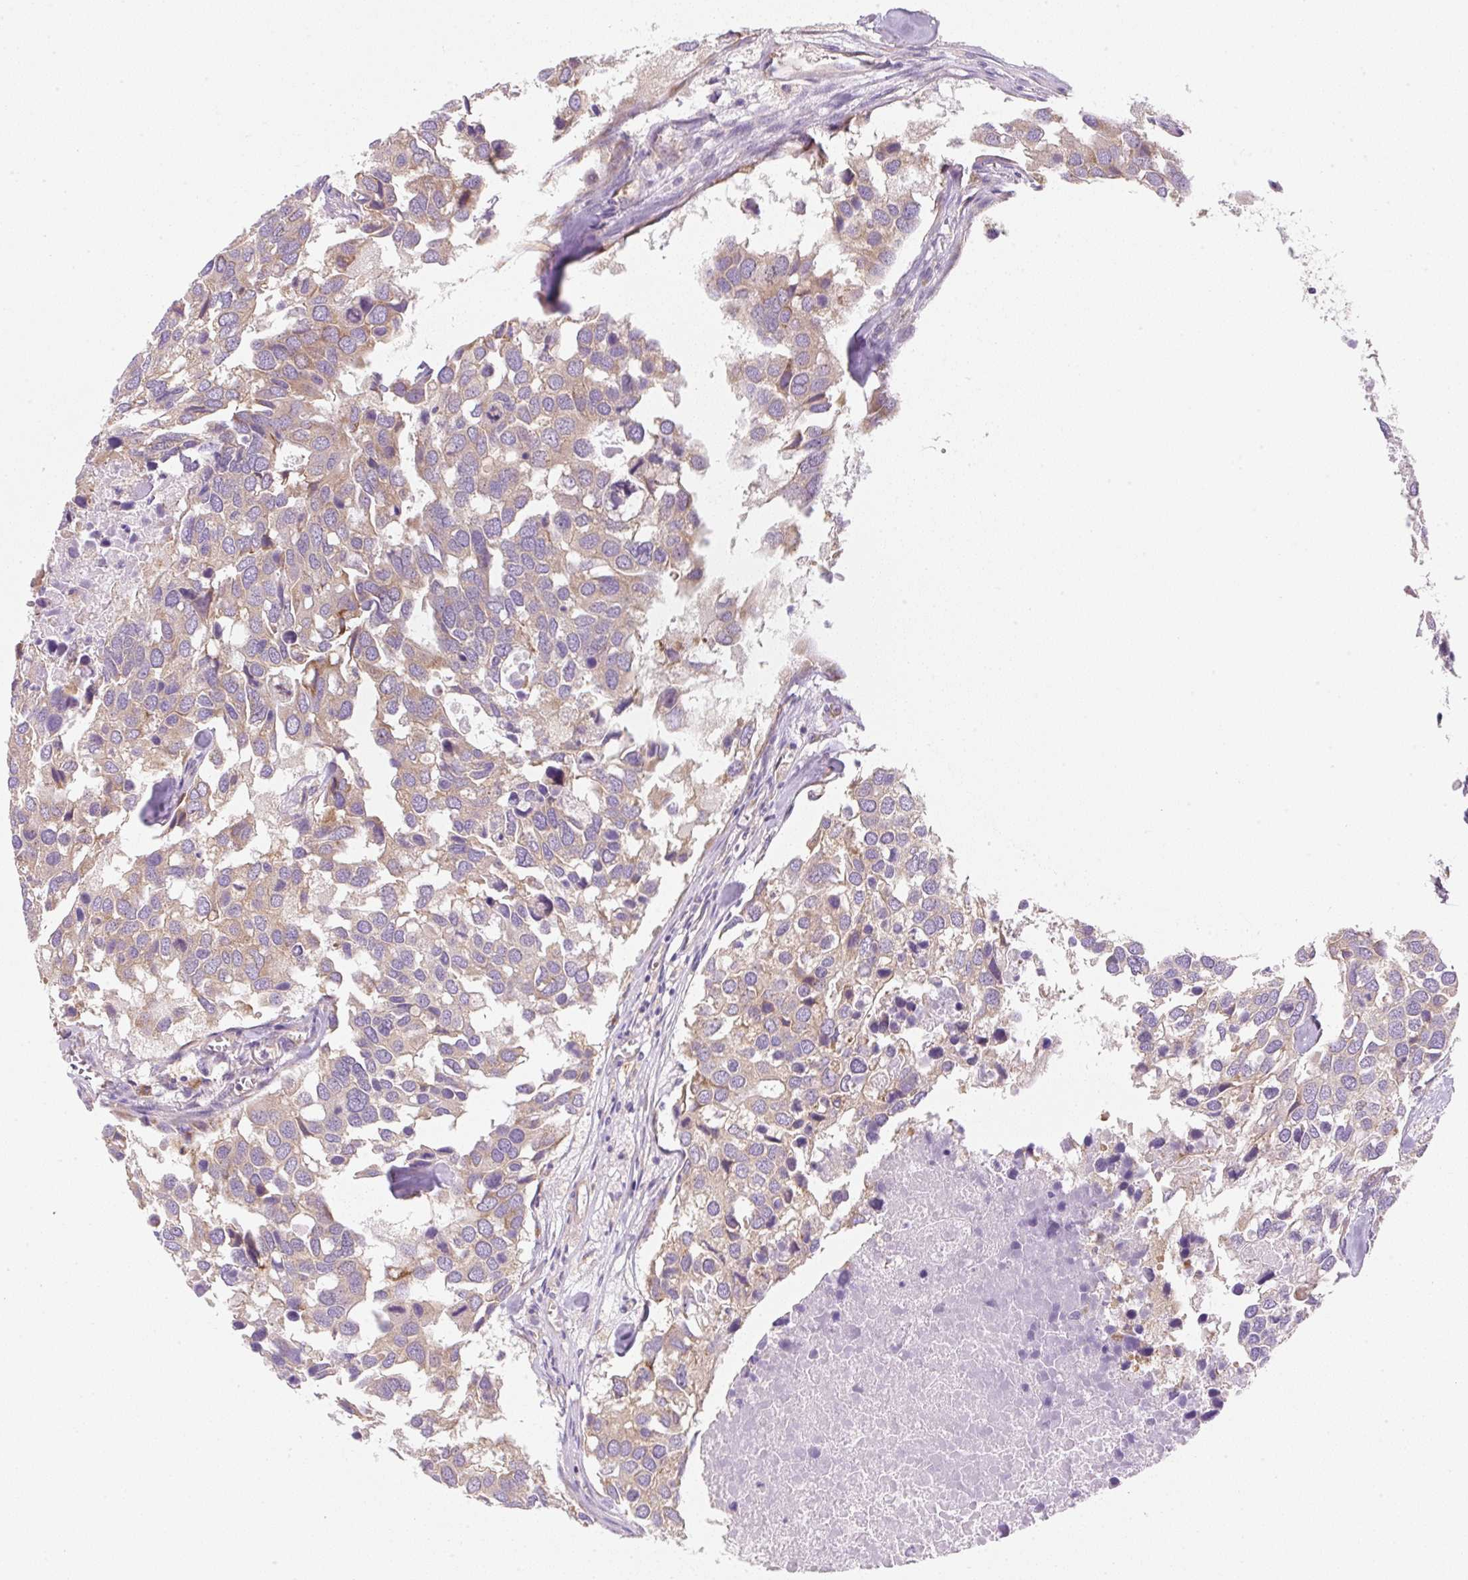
{"staining": {"intensity": "weak", "quantity": ">75%", "location": "cytoplasmic/membranous"}, "tissue": "breast cancer", "cell_type": "Tumor cells", "image_type": "cancer", "snomed": [{"axis": "morphology", "description": "Duct carcinoma"}, {"axis": "topography", "description": "Breast"}], "caption": "Protein expression analysis of human breast cancer (invasive ductal carcinoma) reveals weak cytoplasmic/membranous expression in about >75% of tumor cells.", "gene": "RPL18A", "patient": {"sex": "female", "age": 83}}